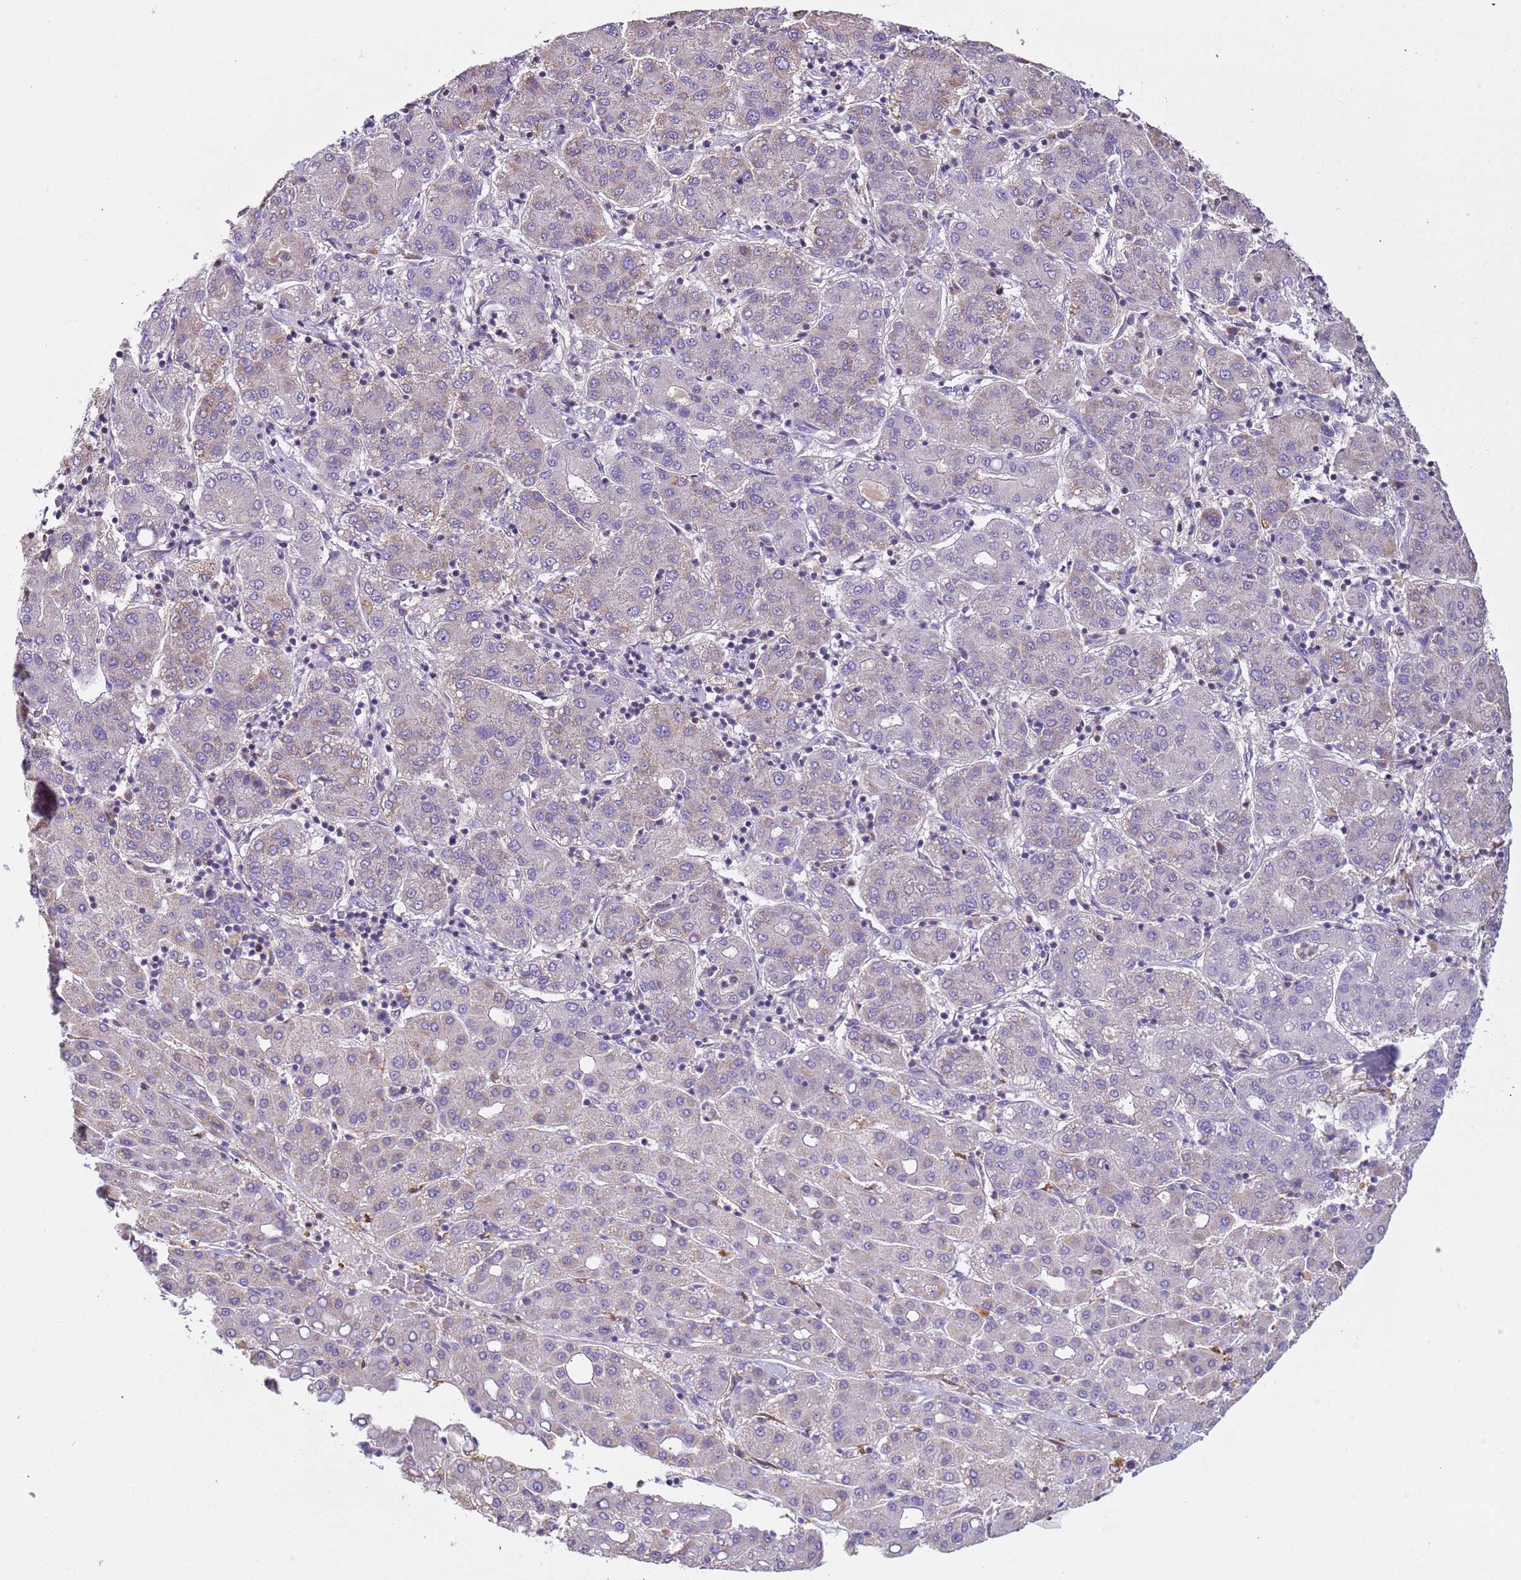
{"staining": {"intensity": "weak", "quantity": "<25%", "location": "cytoplasmic/membranous"}, "tissue": "liver cancer", "cell_type": "Tumor cells", "image_type": "cancer", "snomed": [{"axis": "morphology", "description": "Carcinoma, Hepatocellular, NOS"}, {"axis": "topography", "description": "Liver"}], "caption": "Hepatocellular carcinoma (liver) was stained to show a protein in brown. There is no significant staining in tumor cells.", "gene": "PLCXD3", "patient": {"sex": "male", "age": 65}}